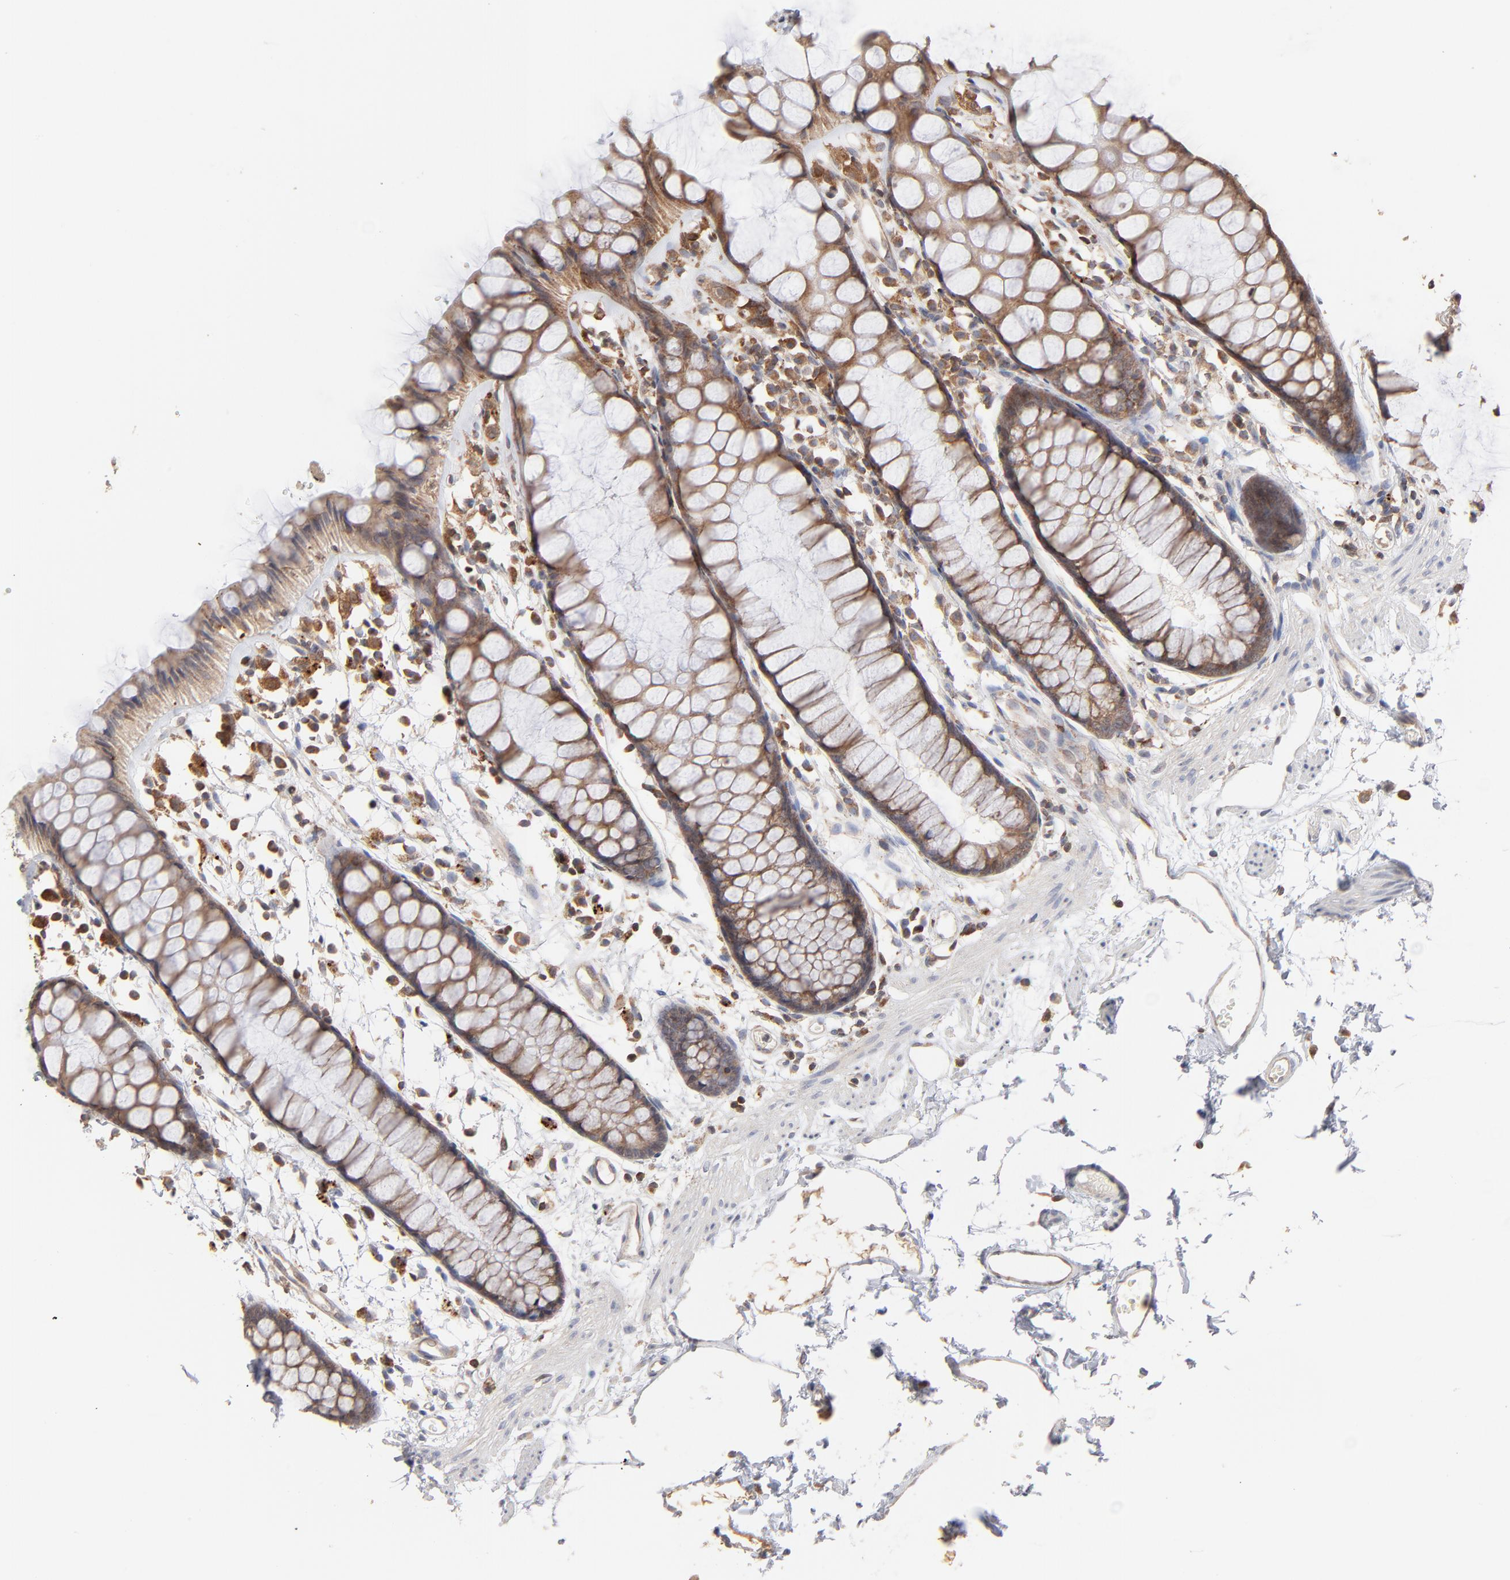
{"staining": {"intensity": "moderate", "quantity": ">75%", "location": "cytoplasmic/membranous"}, "tissue": "rectum", "cell_type": "Glandular cells", "image_type": "normal", "snomed": [{"axis": "morphology", "description": "Normal tissue, NOS"}, {"axis": "topography", "description": "Rectum"}], "caption": "Immunohistochemistry (IHC) micrograph of normal rectum: human rectum stained using IHC reveals medium levels of moderate protein expression localized specifically in the cytoplasmic/membranous of glandular cells, appearing as a cytoplasmic/membranous brown color.", "gene": "RNF213", "patient": {"sex": "female", "age": 66}}